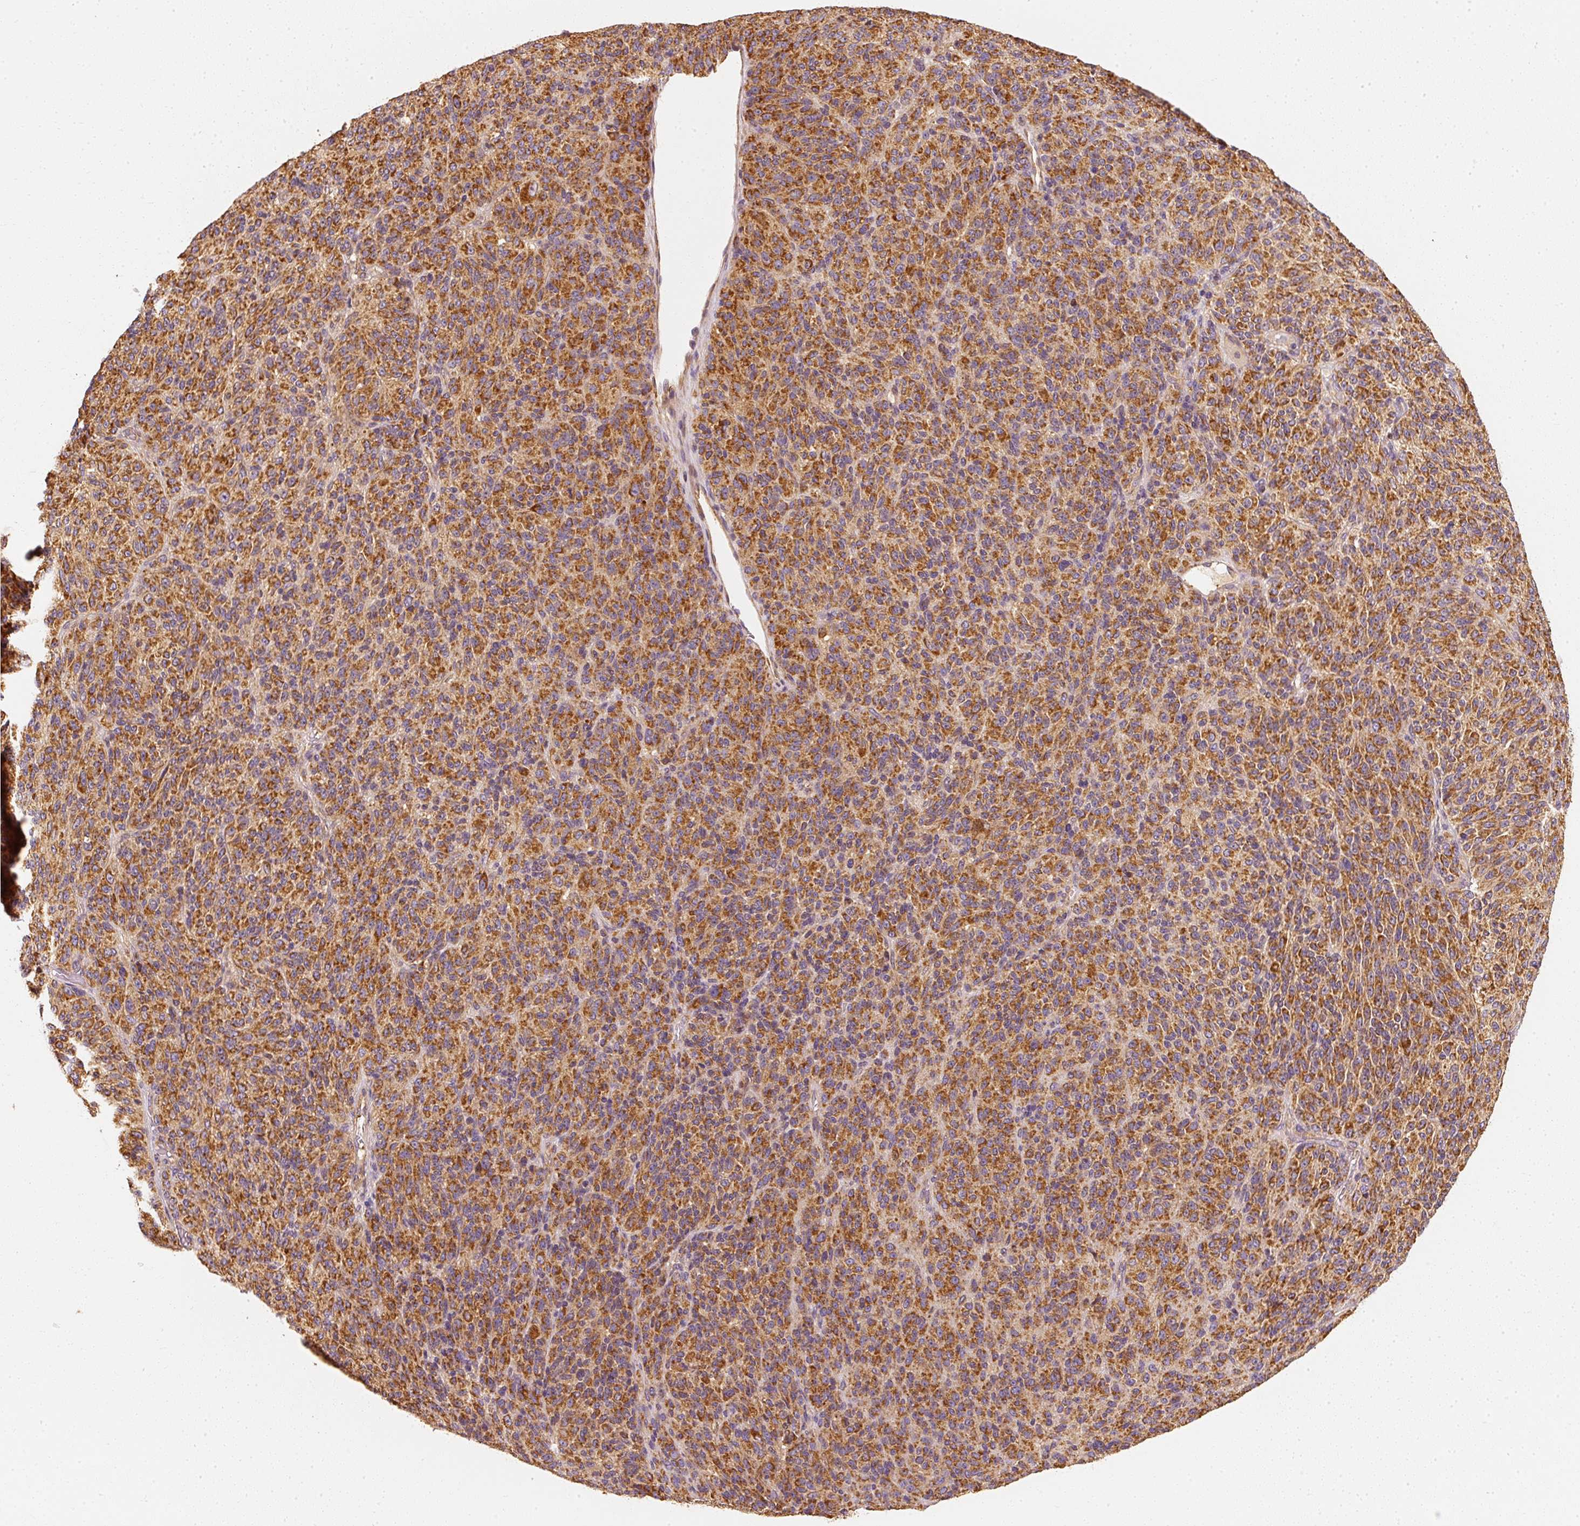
{"staining": {"intensity": "strong", "quantity": ">75%", "location": "cytoplasmic/membranous"}, "tissue": "melanoma", "cell_type": "Tumor cells", "image_type": "cancer", "snomed": [{"axis": "morphology", "description": "Malignant melanoma, Metastatic site"}, {"axis": "topography", "description": "Brain"}], "caption": "Strong cytoplasmic/membranous expression for a protein is appreciated in approximately >75% of tumor cells of melanoma using immunohistochemistry (IHC).", "gene": "TOMM40", "patient": {"sex": "female", "age": 56}}